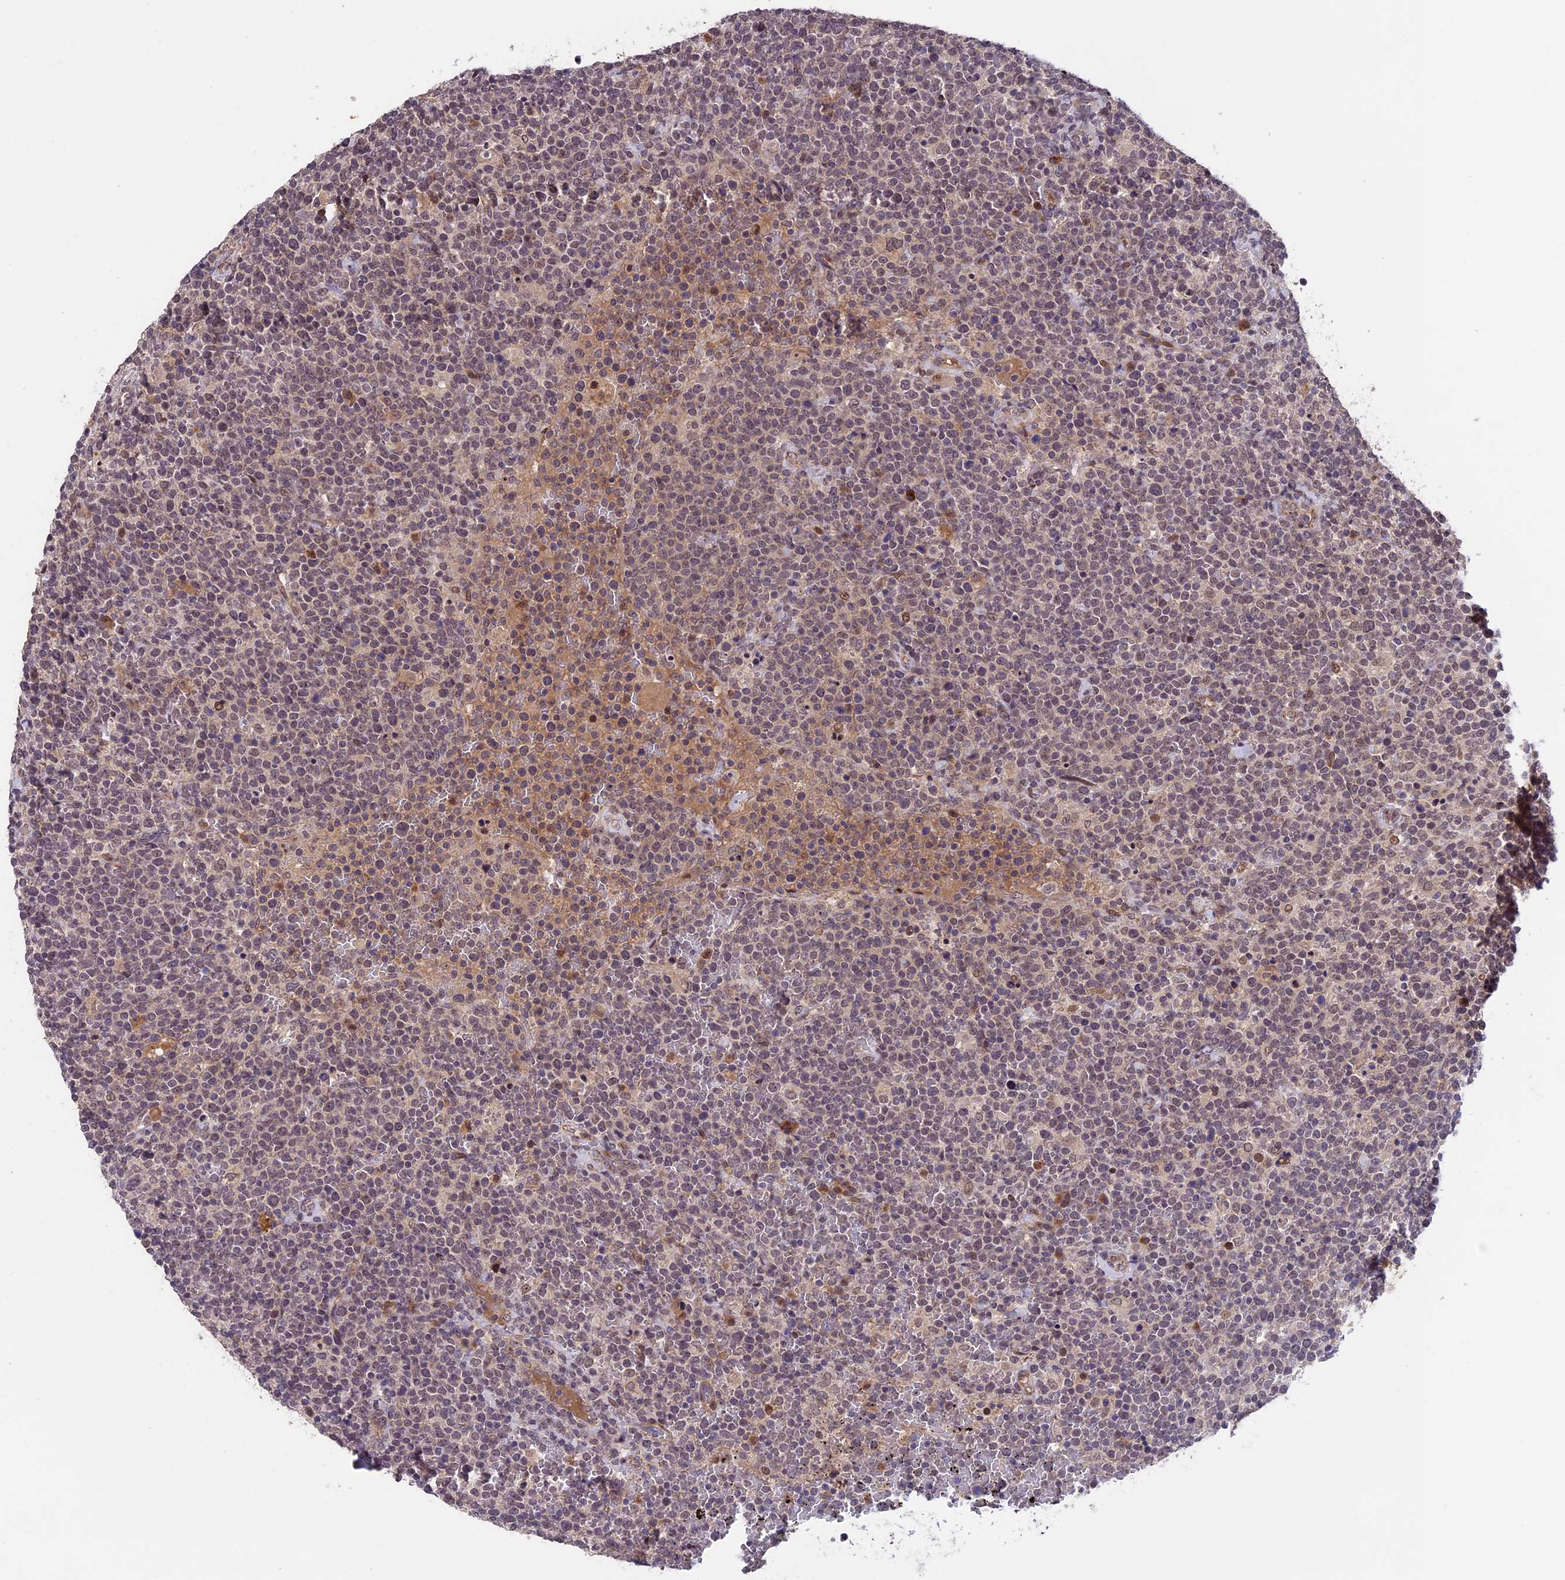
{"staining": {"intensity": "negative", "quantity": "none", "location": "none"}, "tissue": "lymphoma", "cell_type": "Tumor cells", "image_type": "cancer", "snomed": [{"axis": "morphology", "description": "Malignant lymphoma, non-Hodgkin's type, High grade"}, {"axis": "topography", "description": "Lymph node"}], "caption": "This is a photomicrograph of IHC staining of lymphoma, which shows no expression in tumor cells. (Stains: DAB immunohistochemistry (IHC) with hematoxylin counter stain, Microscopy: brightfield microscopy at high magnification).", "gene": "SIPA1L3", "patient": {"sex": "male", "age": 61}}